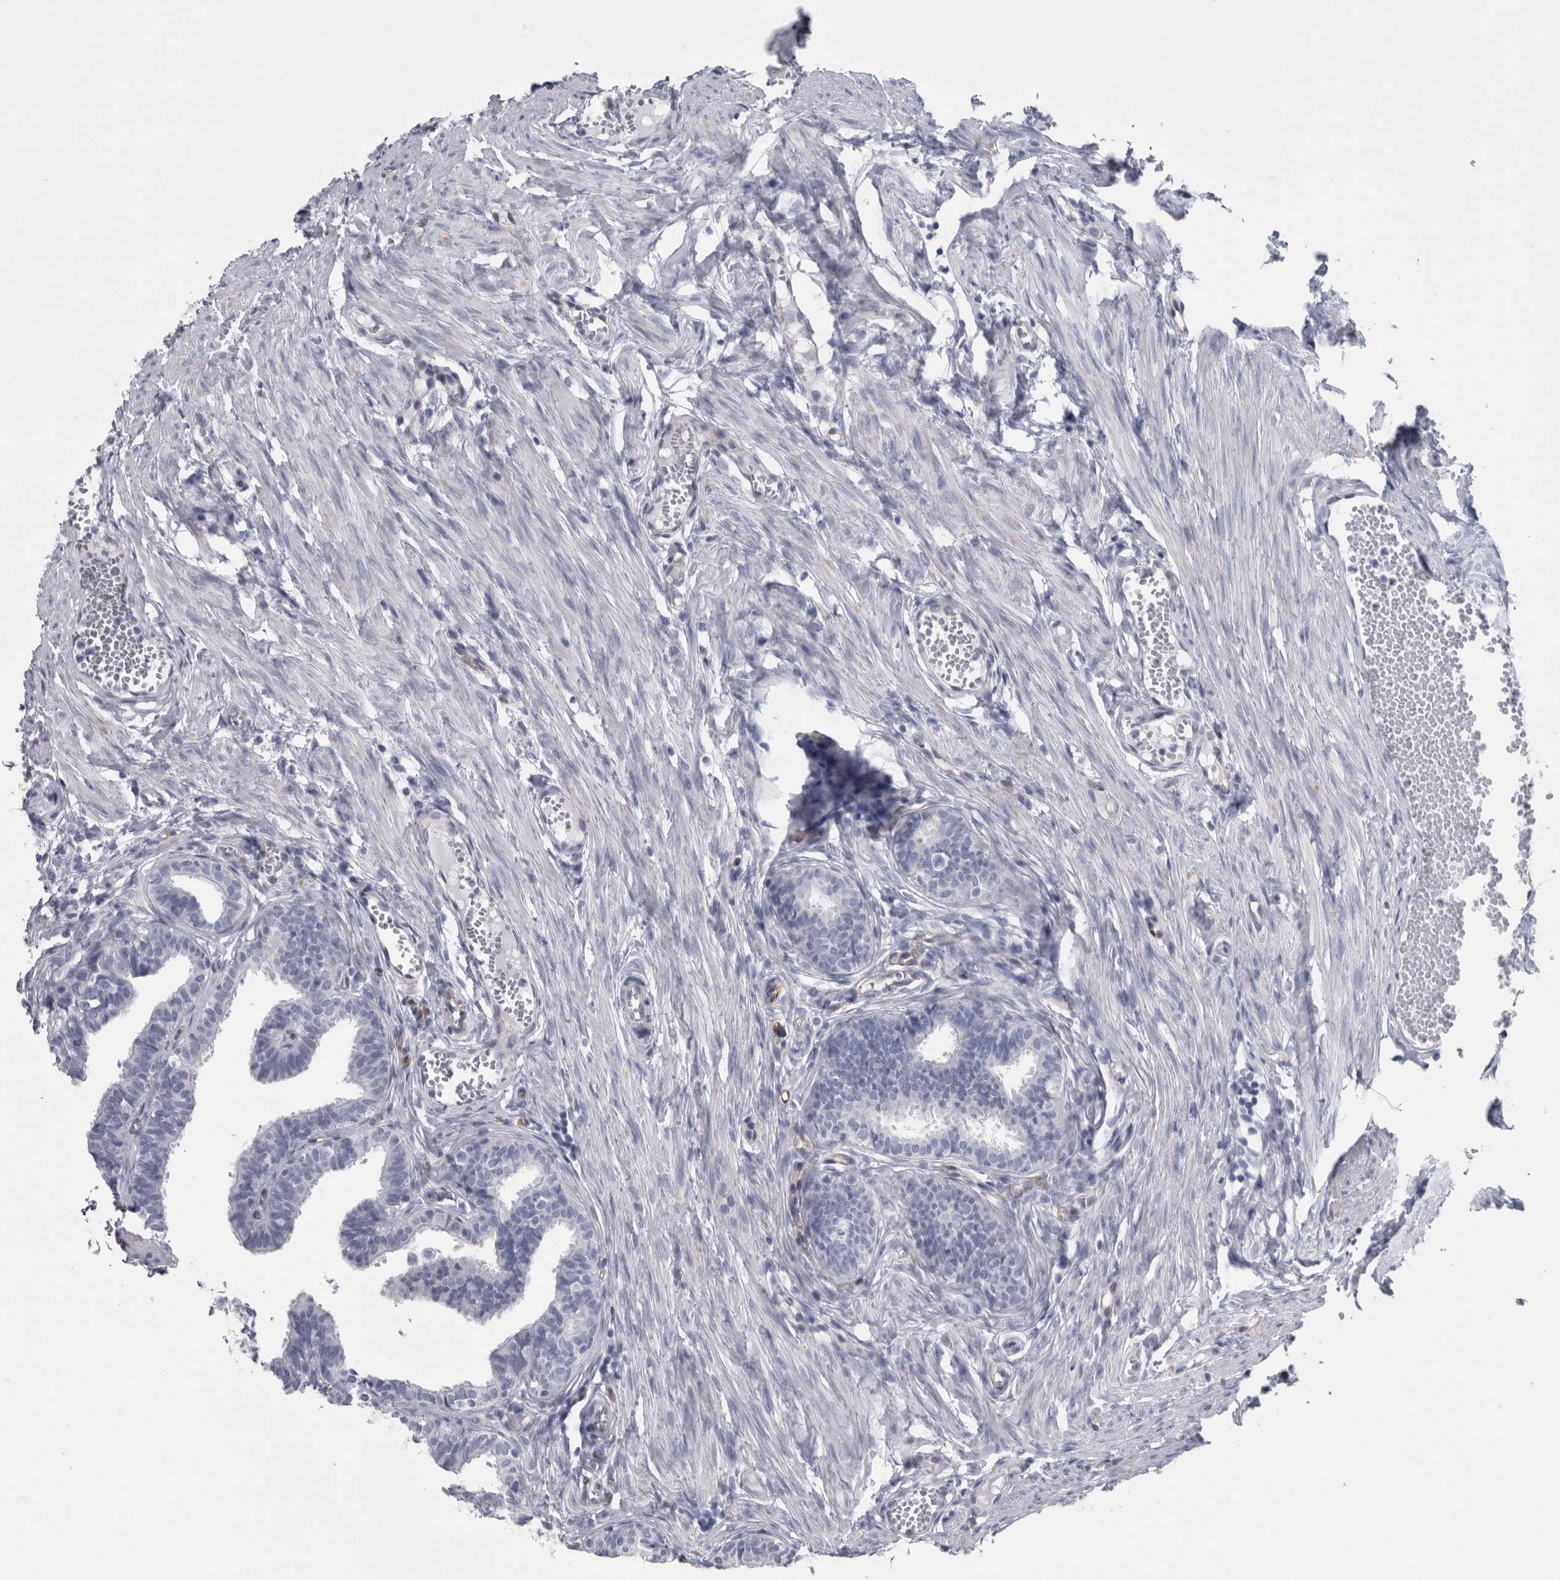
{"staining": {"intensity": "negative", "quantity": "none", "location": "none"}, "tissue": "fallopian tube", "cell_type": "Glandular cells", "image_type": "normal", "snomed": [{"axis": "morphology", "description": "Normal tissue, NOS"}, {"axis": "topography", "description": "Fallopian tube"}, {"axis": "topography", "description": "Ovary"}], "caption": "The photomicrograph reveals no staining of glandular cells in normal fallopian tube. (Immunohistochemistry (ihc), brightfield microscopy, high magnification).", "gene": "VWDE", "patient": {"sex": "female", "age": 23}}